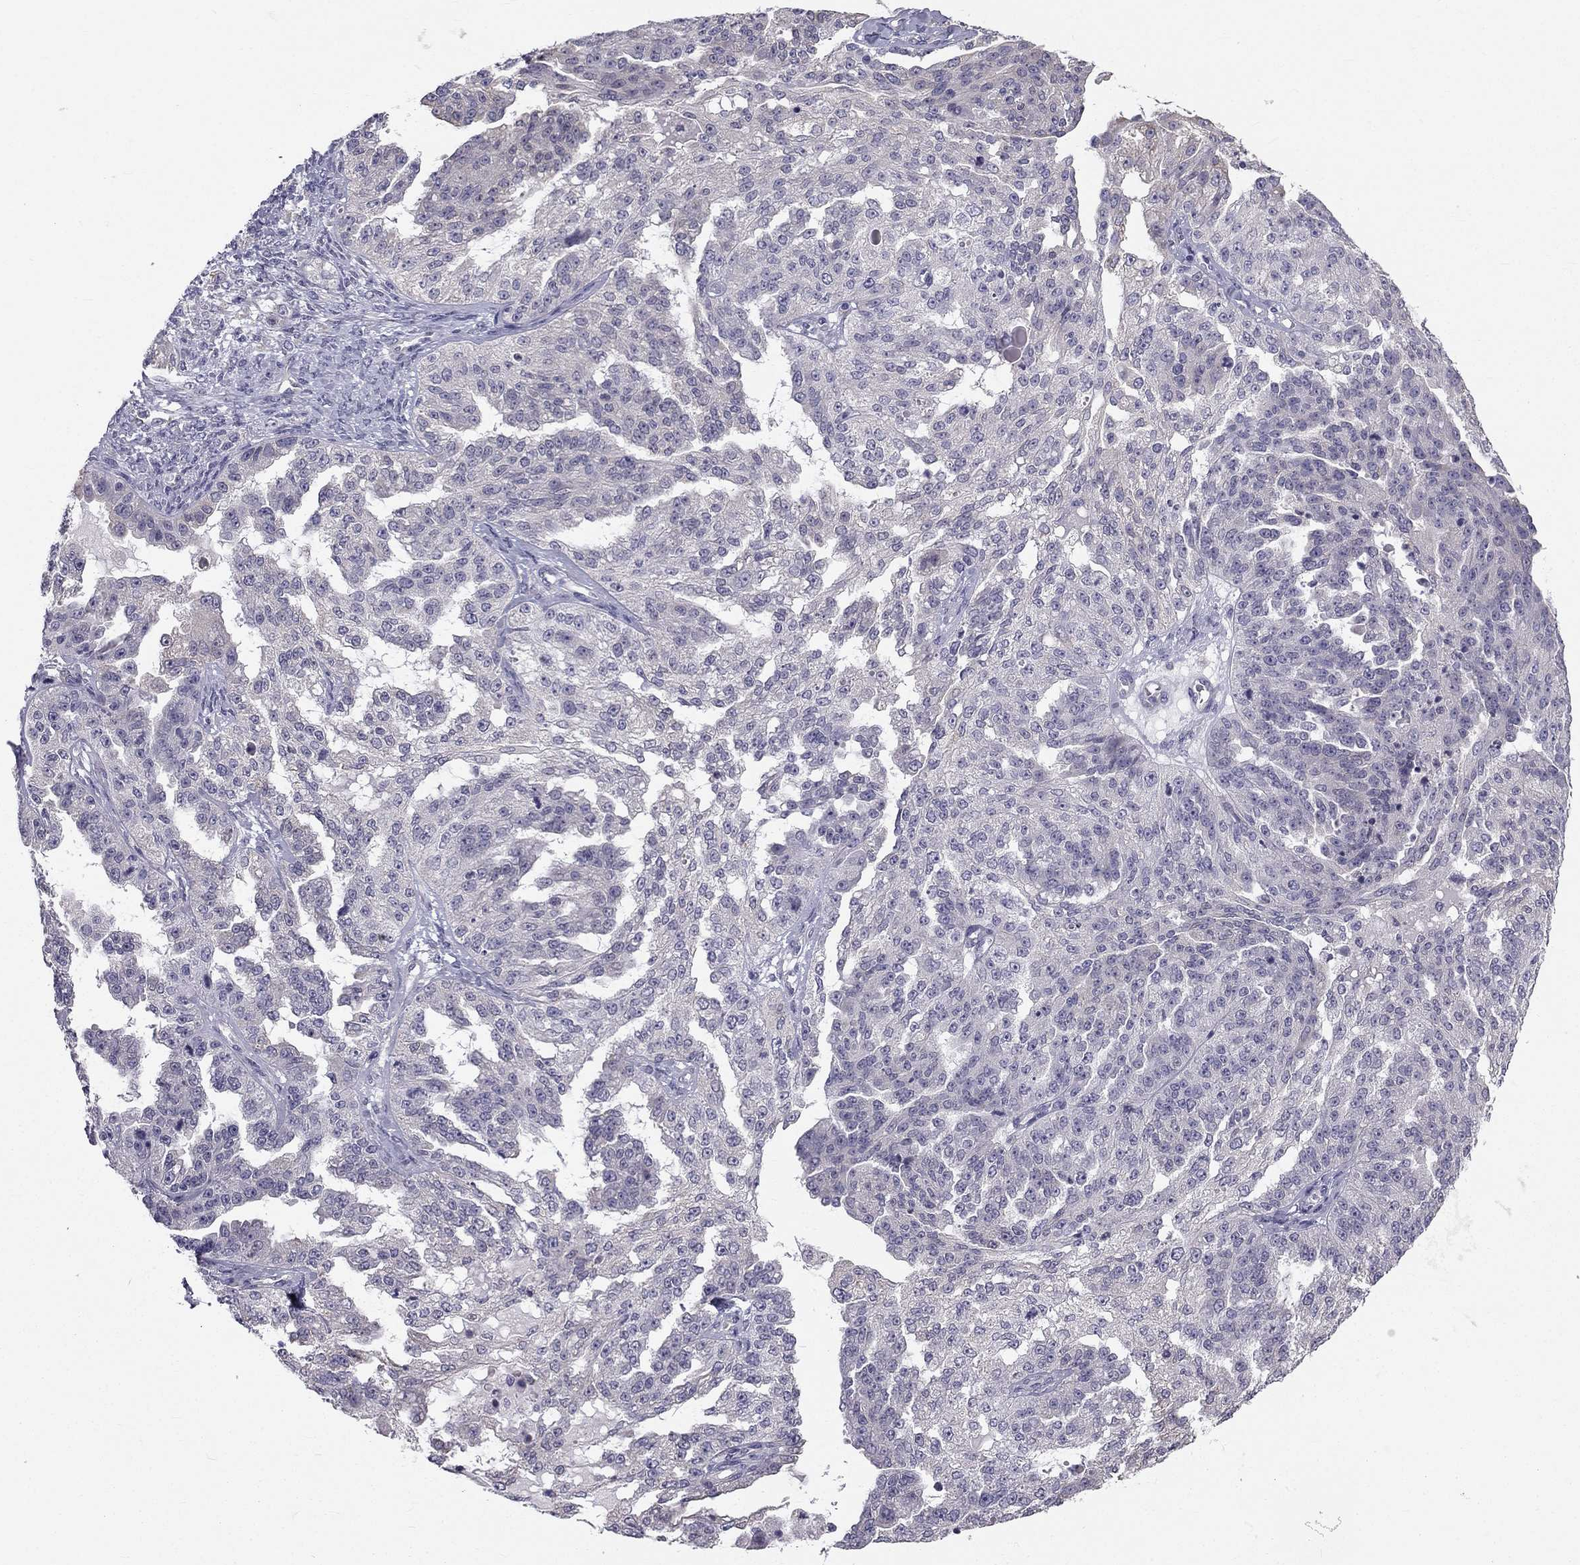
{"staining": {"intensity": "negative", "quantity": "none", "location": "none"}, "tissue": "ovarian cancer", "cell_type": "Tumor cells", "image_type": "cancer", "snomed": [{"axis": "morphology", "description": "Cystadenocarcinoma, serous, NOS"}, {"axis": "topography", "description": "Ovary"}], "caption": "Ovarian cancer (serous cystadenocarcinoma) stained for a protein using IHC shows no positivity tumor cells.", "gene": "CCDC40", "patient": {"sex": "female", "age": 58}}